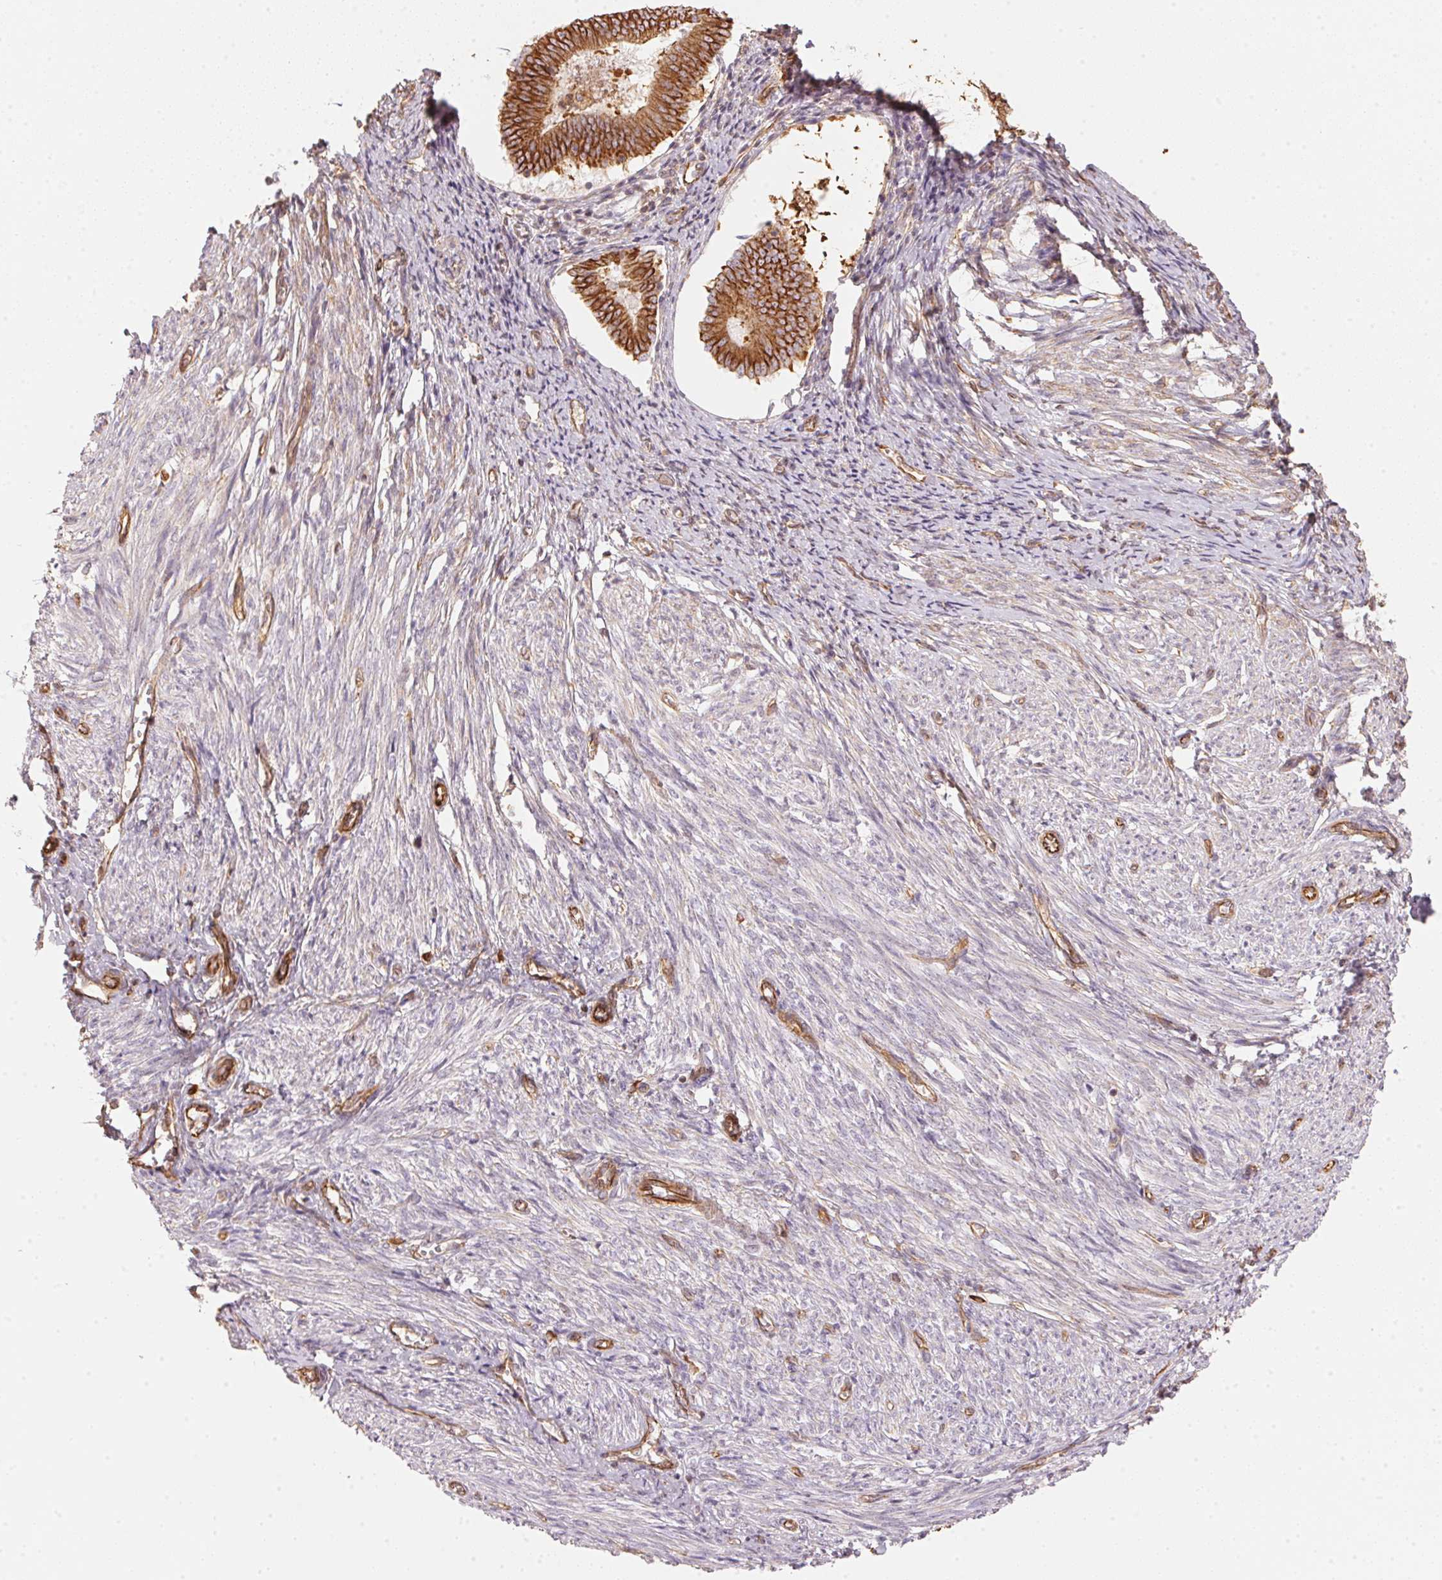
{"staining": {"intensity": "moderate", "quantity": "25%-75%", "location": "cytoplasmic/membranous"}, "tissue": "endometrium", "cell_type": "Cells in endometrial stroma", "image_type": "normal", "snomed": [{"axis": "morphology", "description": "Normal tissue, NOS"}, {"axis": "topography", "description": "Endometrium"}], "caption": "DAB (3,3'-diaminobenzidine) immunohistochemical staining of normal endometrium reveals moderate cytoplasmic/membranous protein positivity in about 25%-75% of cells in endometrial stroma.", "gene": "FOXR2", "patient": {"sex": "female", "age": 50}}